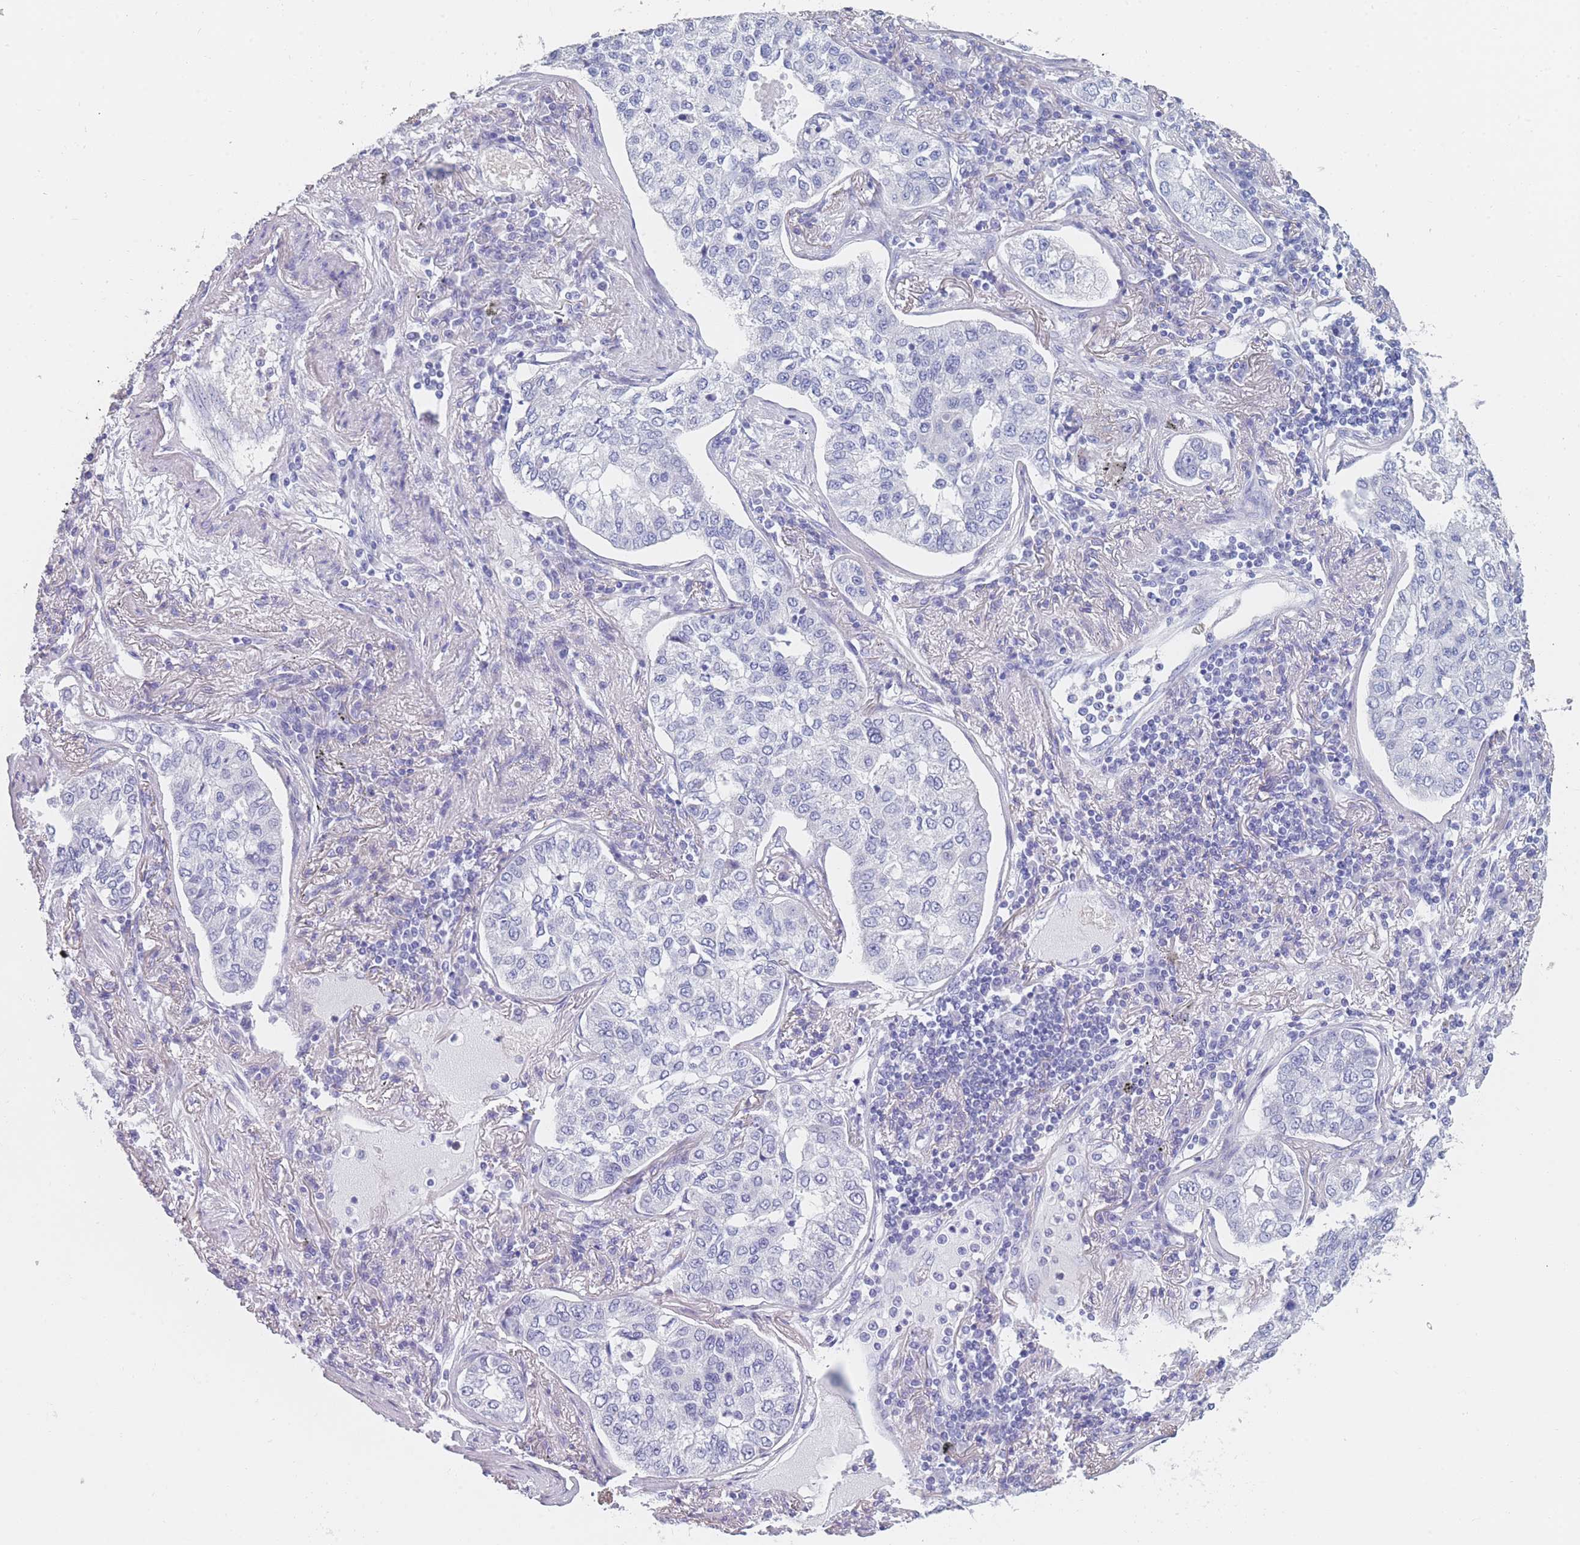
{"staining": {"intensity": "negative", "quantity": "none", "location": "none"}, "tissue": "lung cancer", "cell_type": "Tumor cells", "image_type": "cancer", "snomed": [{"axis": "morphology", "description": "Adenocarcinoma, NOS"}, {"axis": "topography", "description": "Lung"}], "caption": "Human adenocarcinoma (lung) stained for a protein using immunohistochemistry demonstrates no expression in tumor cells.", "gene": "OR5D16", "patient": {"sex": "male", "age": 49}}